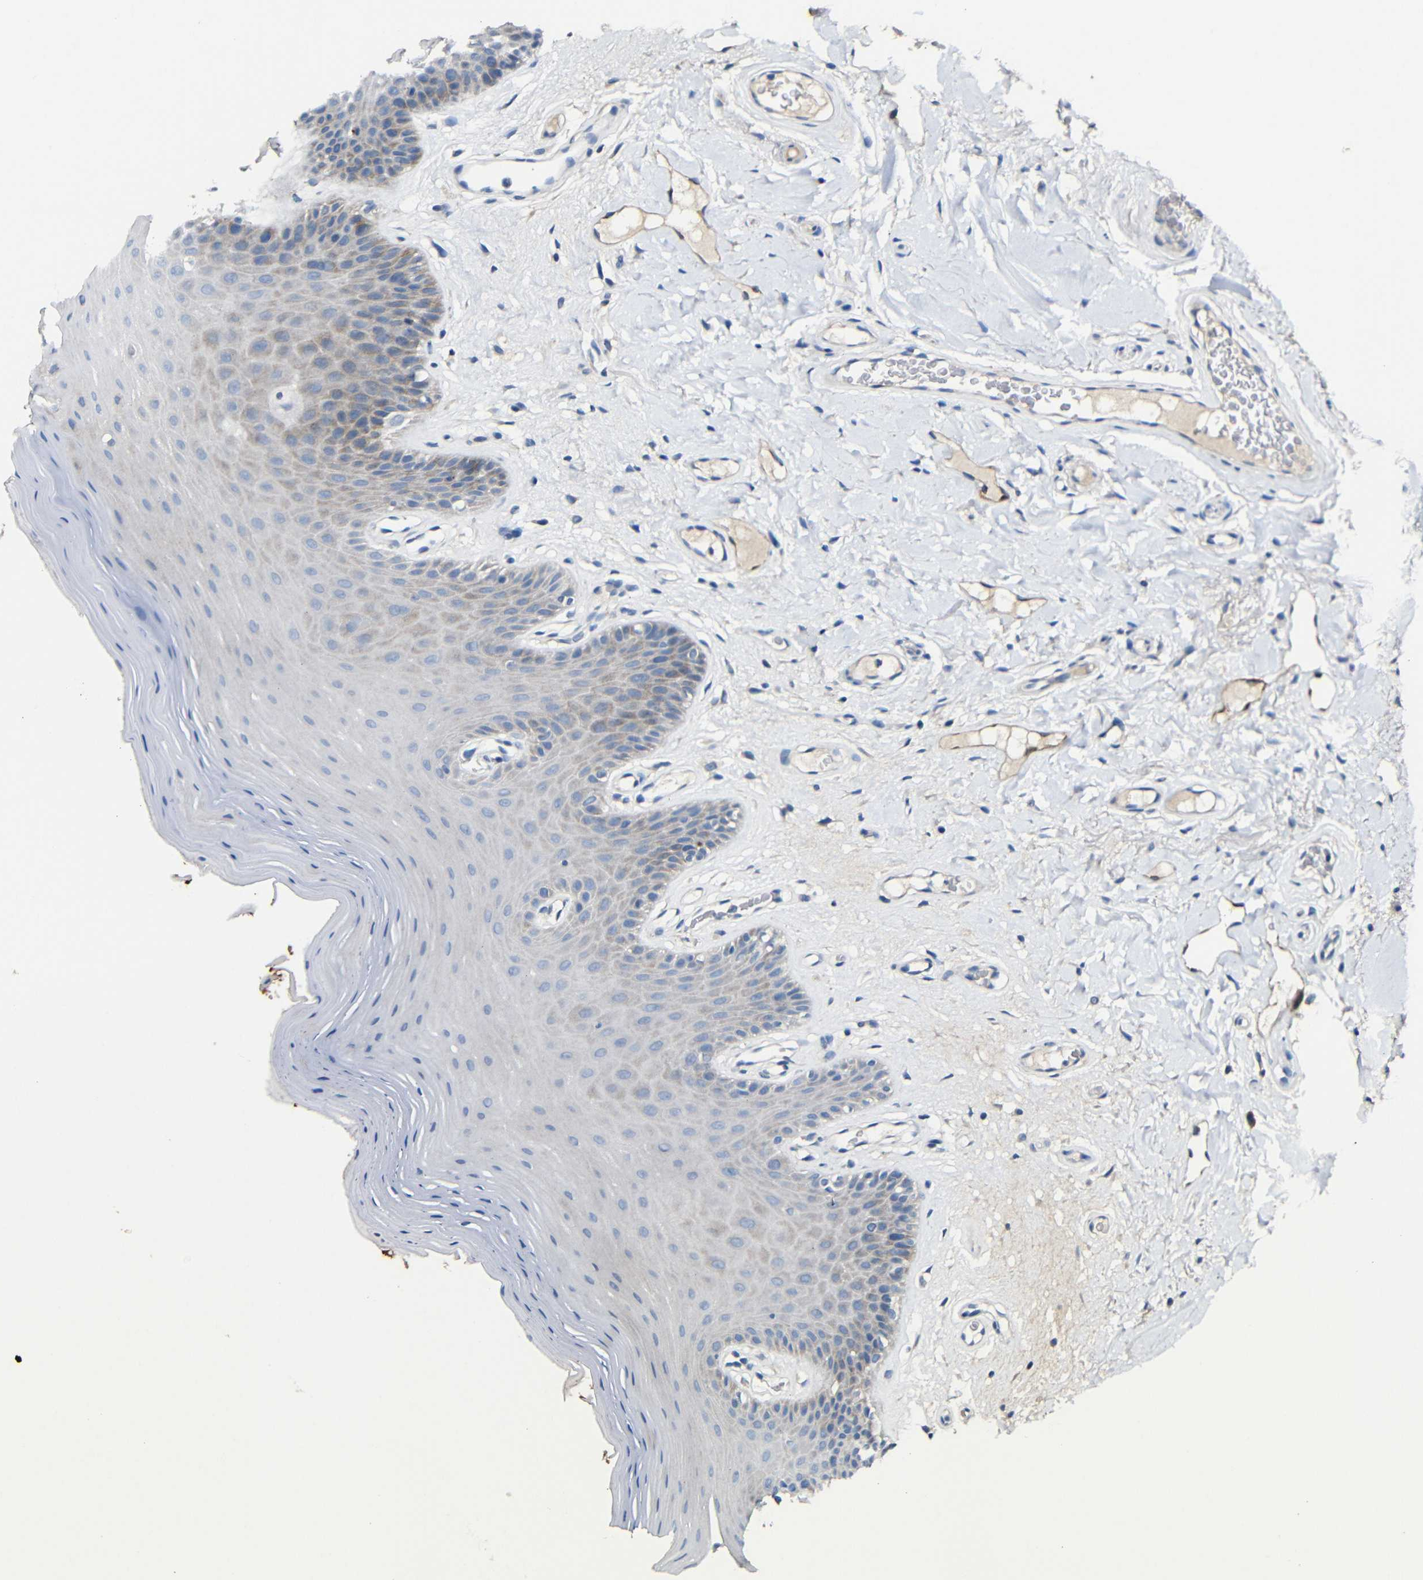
{"staining": {"intensity": "weak", "quantity": "<25%", "location": "cytoplasmic/membranous"}, "tissue": "oral mucosa", "cell_type": "Squamous epithelial cells", "image_type": "normal", "snomed": [{"axis": "morphology", "description": "Normal tissue, NOS"}, {"axis": "morphology", "description": "Squamous cell carcinoma, NOS"}, {"axis": "topography", "description": "Skeletal muscle"}, {"axis": "topography", "description": "Adipose tissue"}, {"axis": "topography", "description": "Vascular tissue"}, {"axis": "topography", "description": "Oral tissue"}, {"axis": "topography", "description": "Peripheral nerve tissue"}, {"axis": "topography", "description": "Head-Neck"}], "caption": "IHC micrograph of benign human oral mucosa stained for a protein (brown), which displays no staining in squamous epithelial cells. (Brightfield microscopy of DAB immunohistochemistry at high magnification).", "gene": "ACKR2", "patient": {"sex": "male", "age": 71}}